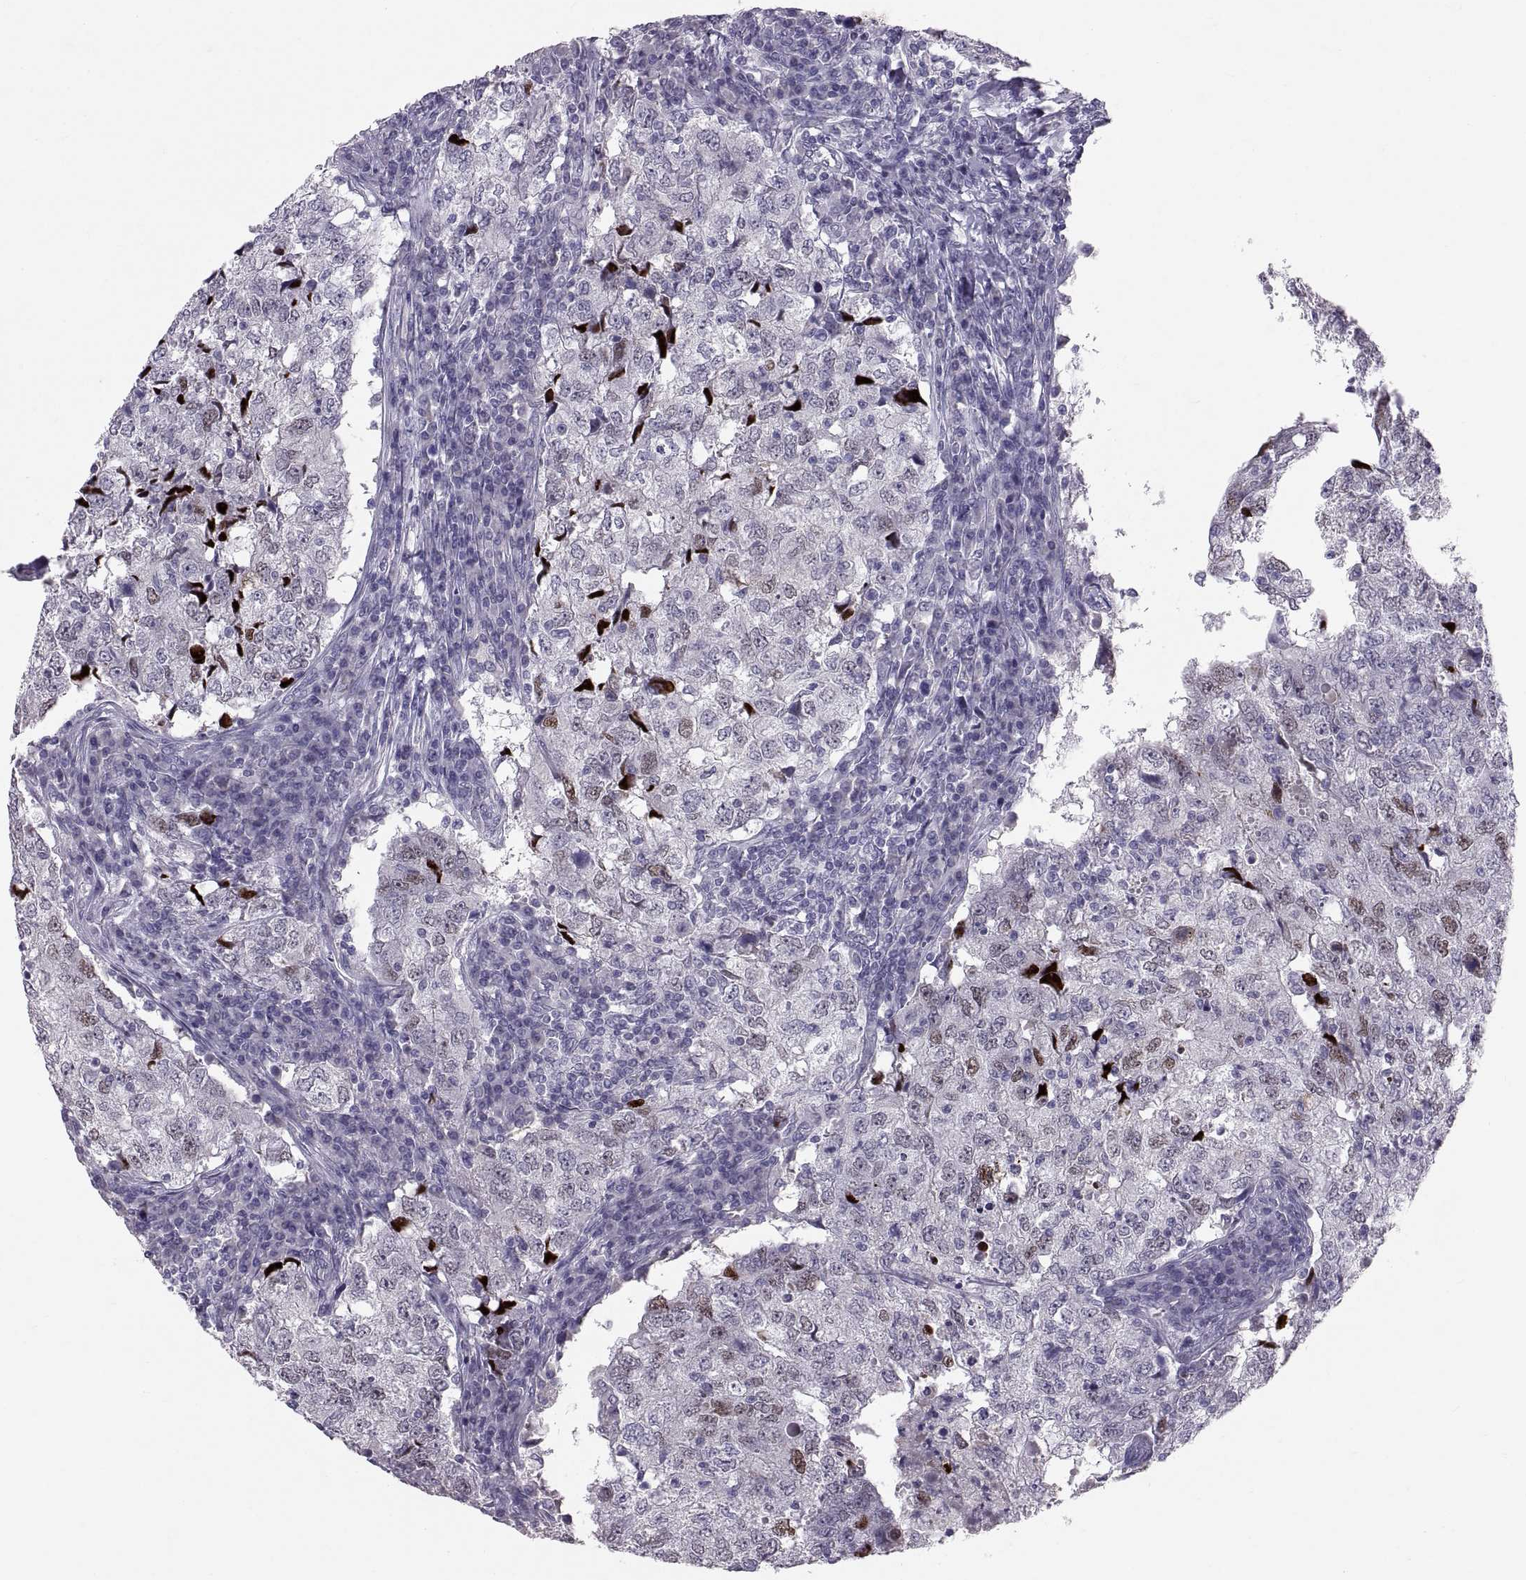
{"staining": {"intensity": "moderate", "quantity": "<25%", "location": "cytoplasmic/membranous"}, "tissue": "breast cancer", "cell_type": "Tumor cells", "image_type": "cancer", "snomed": [{"axis": "morphology", "description": "Duct carcinoma"}, {"axis": "topography", "description": "Breast"}], "caption": "Protein expression analysis of breast cancer displays moderate cytoplasmic/membranous positivity in approximately <25% of tumor cells. (DAB (3,3'-diaminobenzidine) IHC, brown staining for protein, blue staining for nuclei).", "gene": "PTN", "patient": {"sex": "female", "age": 30}}